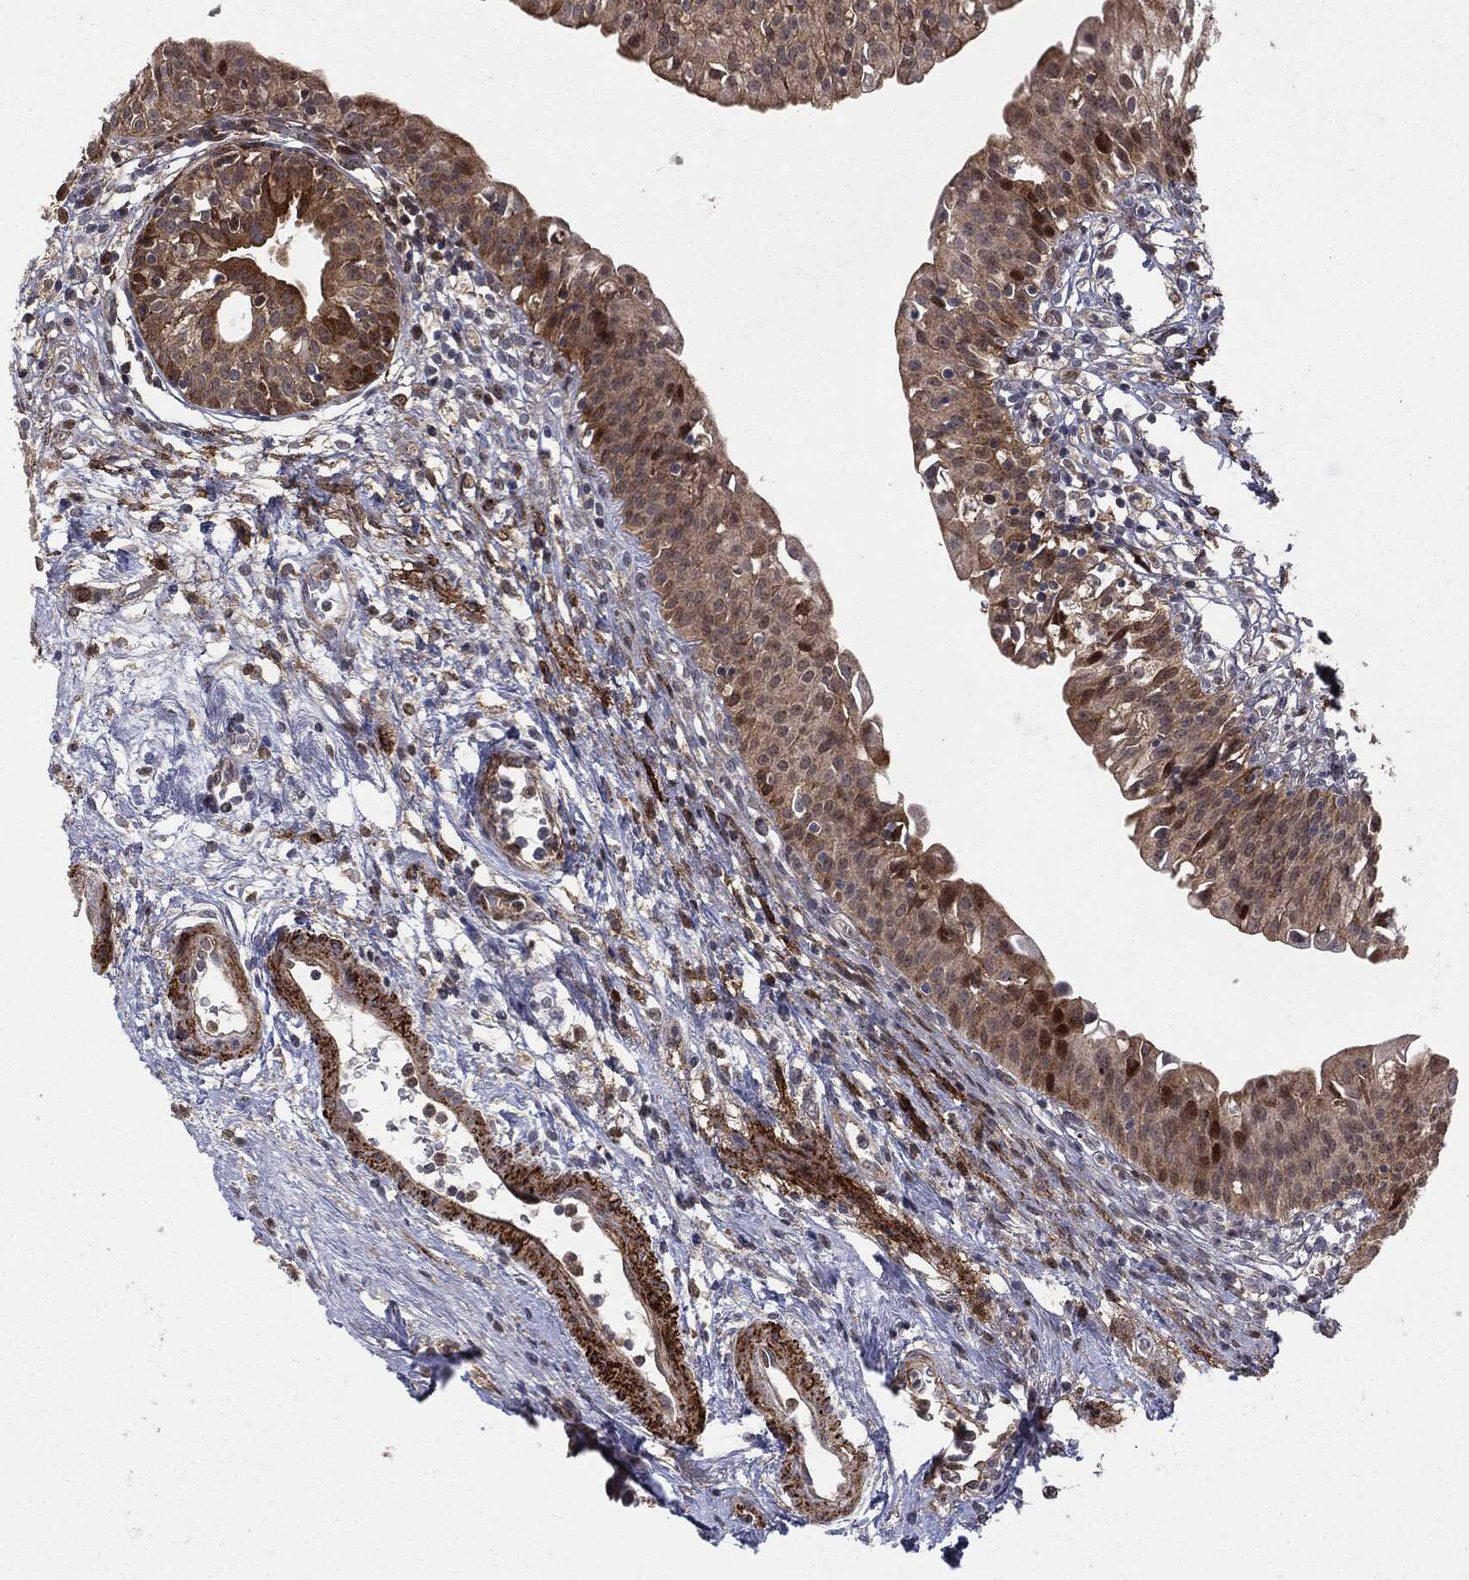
{"staining": {"intensity": "moderate", "quantity": "25%-75%", "location": "cytoplasmic/membranous"}, "tissue": "urinary bladder", "cell_type": "Urothelial cells", "image_type": "normal", "snomed": [{"axis": "morphology", "description": "Normal tissue, NOS"}, {"axis": "topography", "description": "Urinary bladder"}], "caption": "The micrograph exhibits staining of benign urinary bladder, revealing moderate cytoplasmic/membranous protein expression (brown color) within urothelial cells.", "gene": "PTEN", "patient": {"sex": "male", "age": 76}}